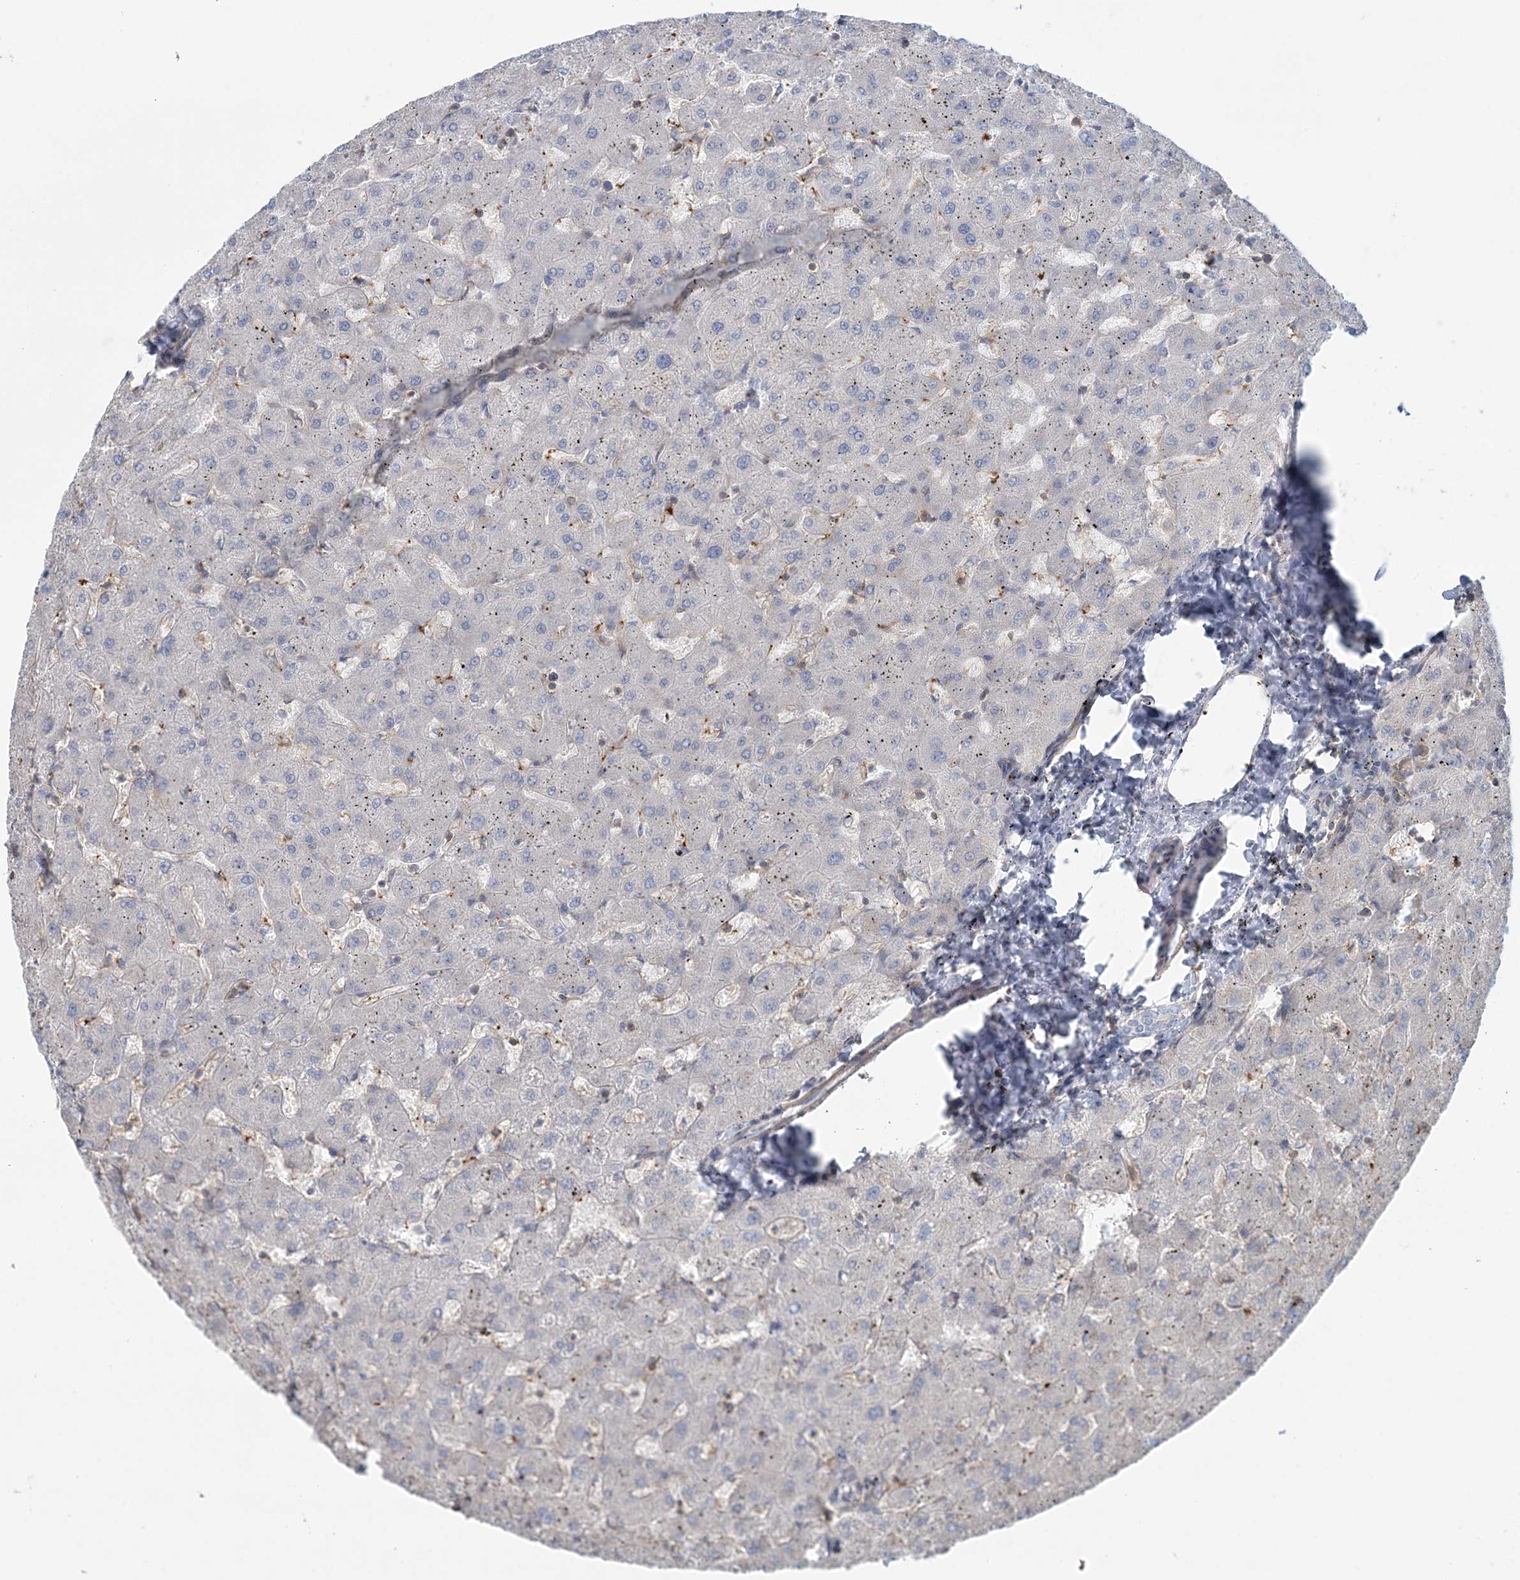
{"staining": {"intensity": "negative", "quantity": "none", "location": "none"}, "tissue": "liver", "cell_type": "Cholangiocytes", "image_type": "normal", "snomed": [{"axis": "morphology", "description": "Normal tissue, NOS"}, {"axis": "topography", "description": "Liver"}], "caption": "DAB immunohistochemical staining of benign liver demonstrates no significant staining in cholangiocytes. (Brightfield microscopy of DAB (3,3'-diaminobenzidine) IHC at high magnification).", "gene": "CUEDC2", "patient": {"sex": "female", "age": 63}}